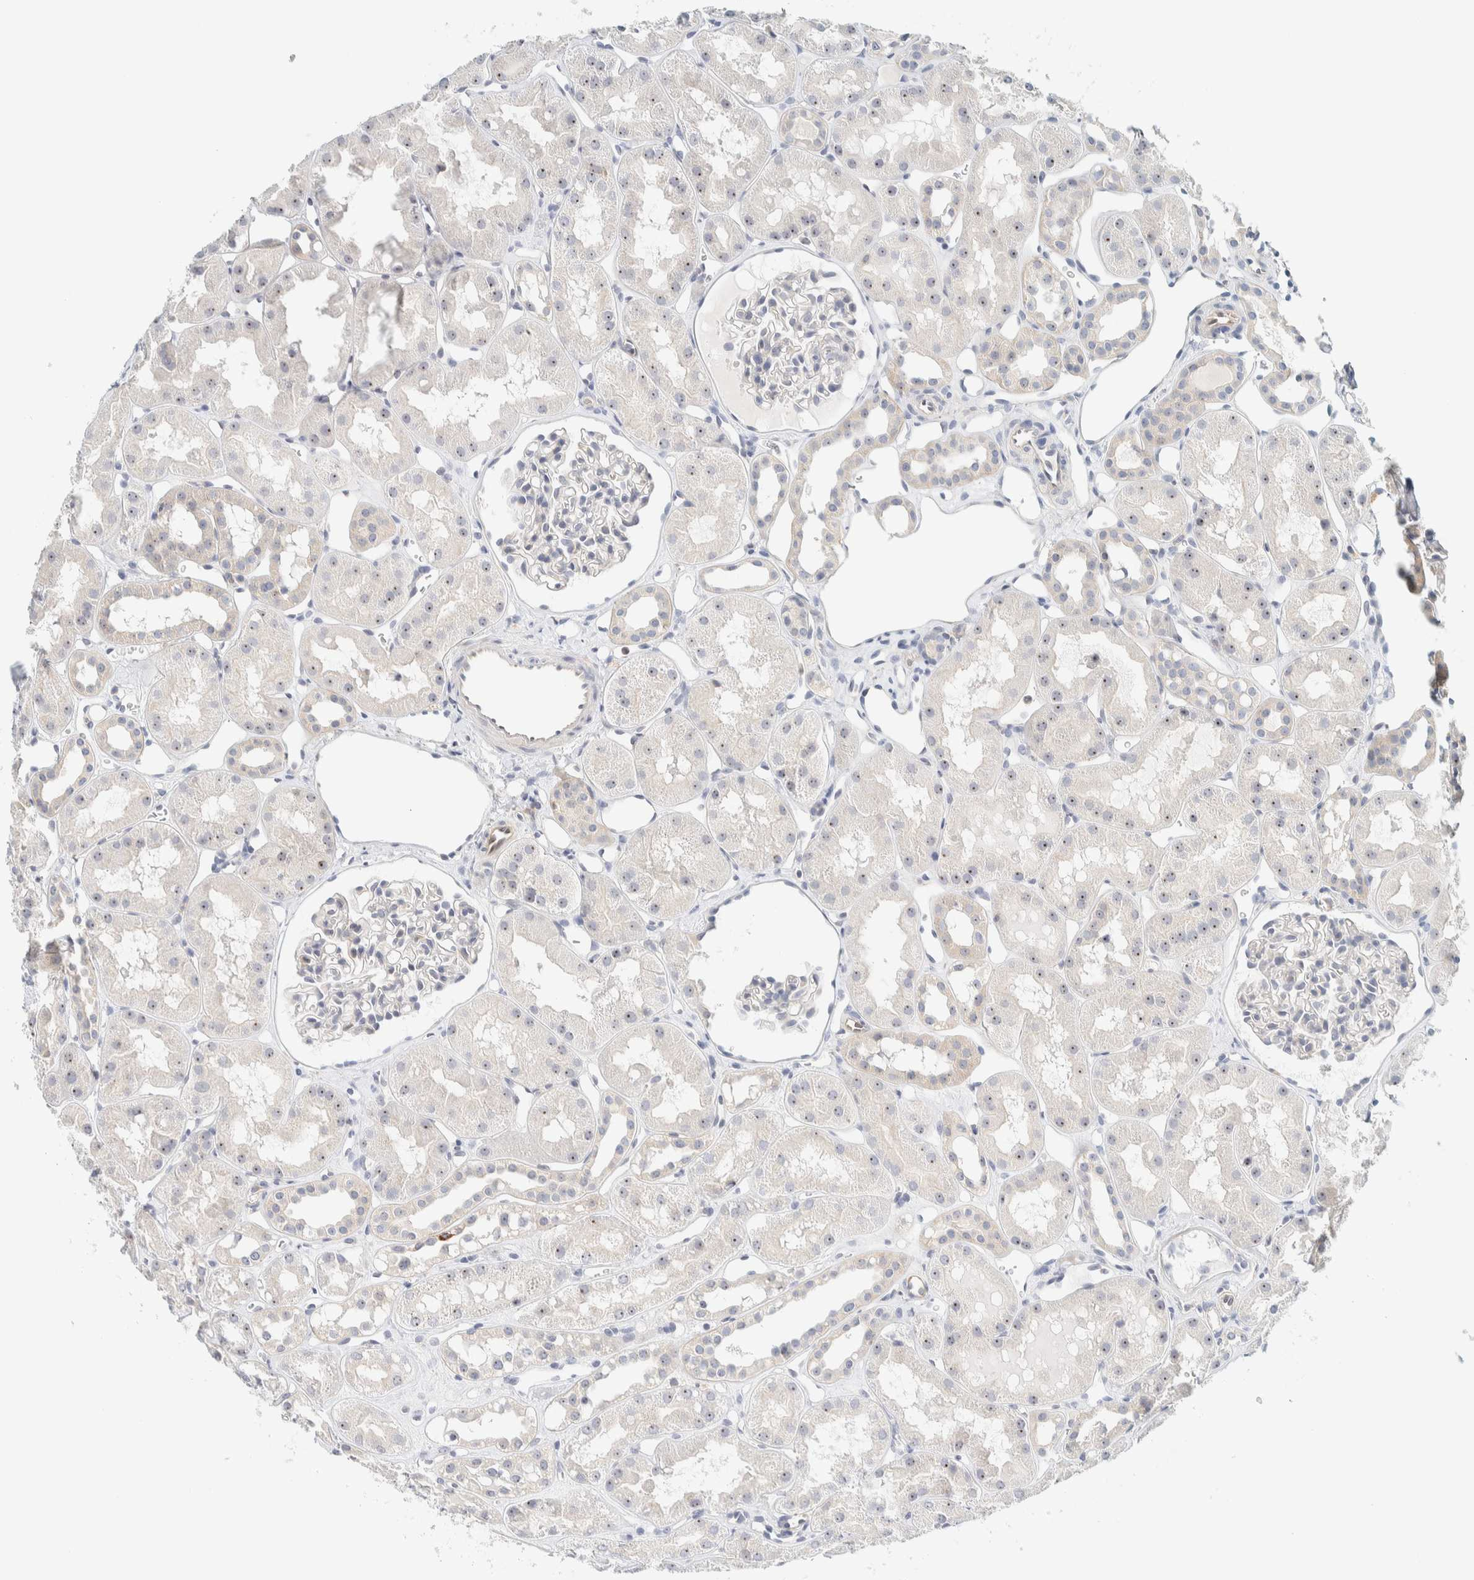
{"staining": {"intensity": "negative", "quantity": "none", "location": "none"}, "tissue": "kidney", "cell_type": "Cells in glomeruli", "image_type": "normal", "snomed": [{"axis": "morphology", "description": "Normal tissue, NOS"}, {"axis": "topography", "description": "Kidney"}], "caption": "Protein analysis of benign kidney displays no significant expression in cells in glomeruli. The staining is performed using DAB brown chromogen with nuclei counter-stained in using hematoxylin.", "gene": "NDE1", "patient": {"sex": "male", "age": 16}}